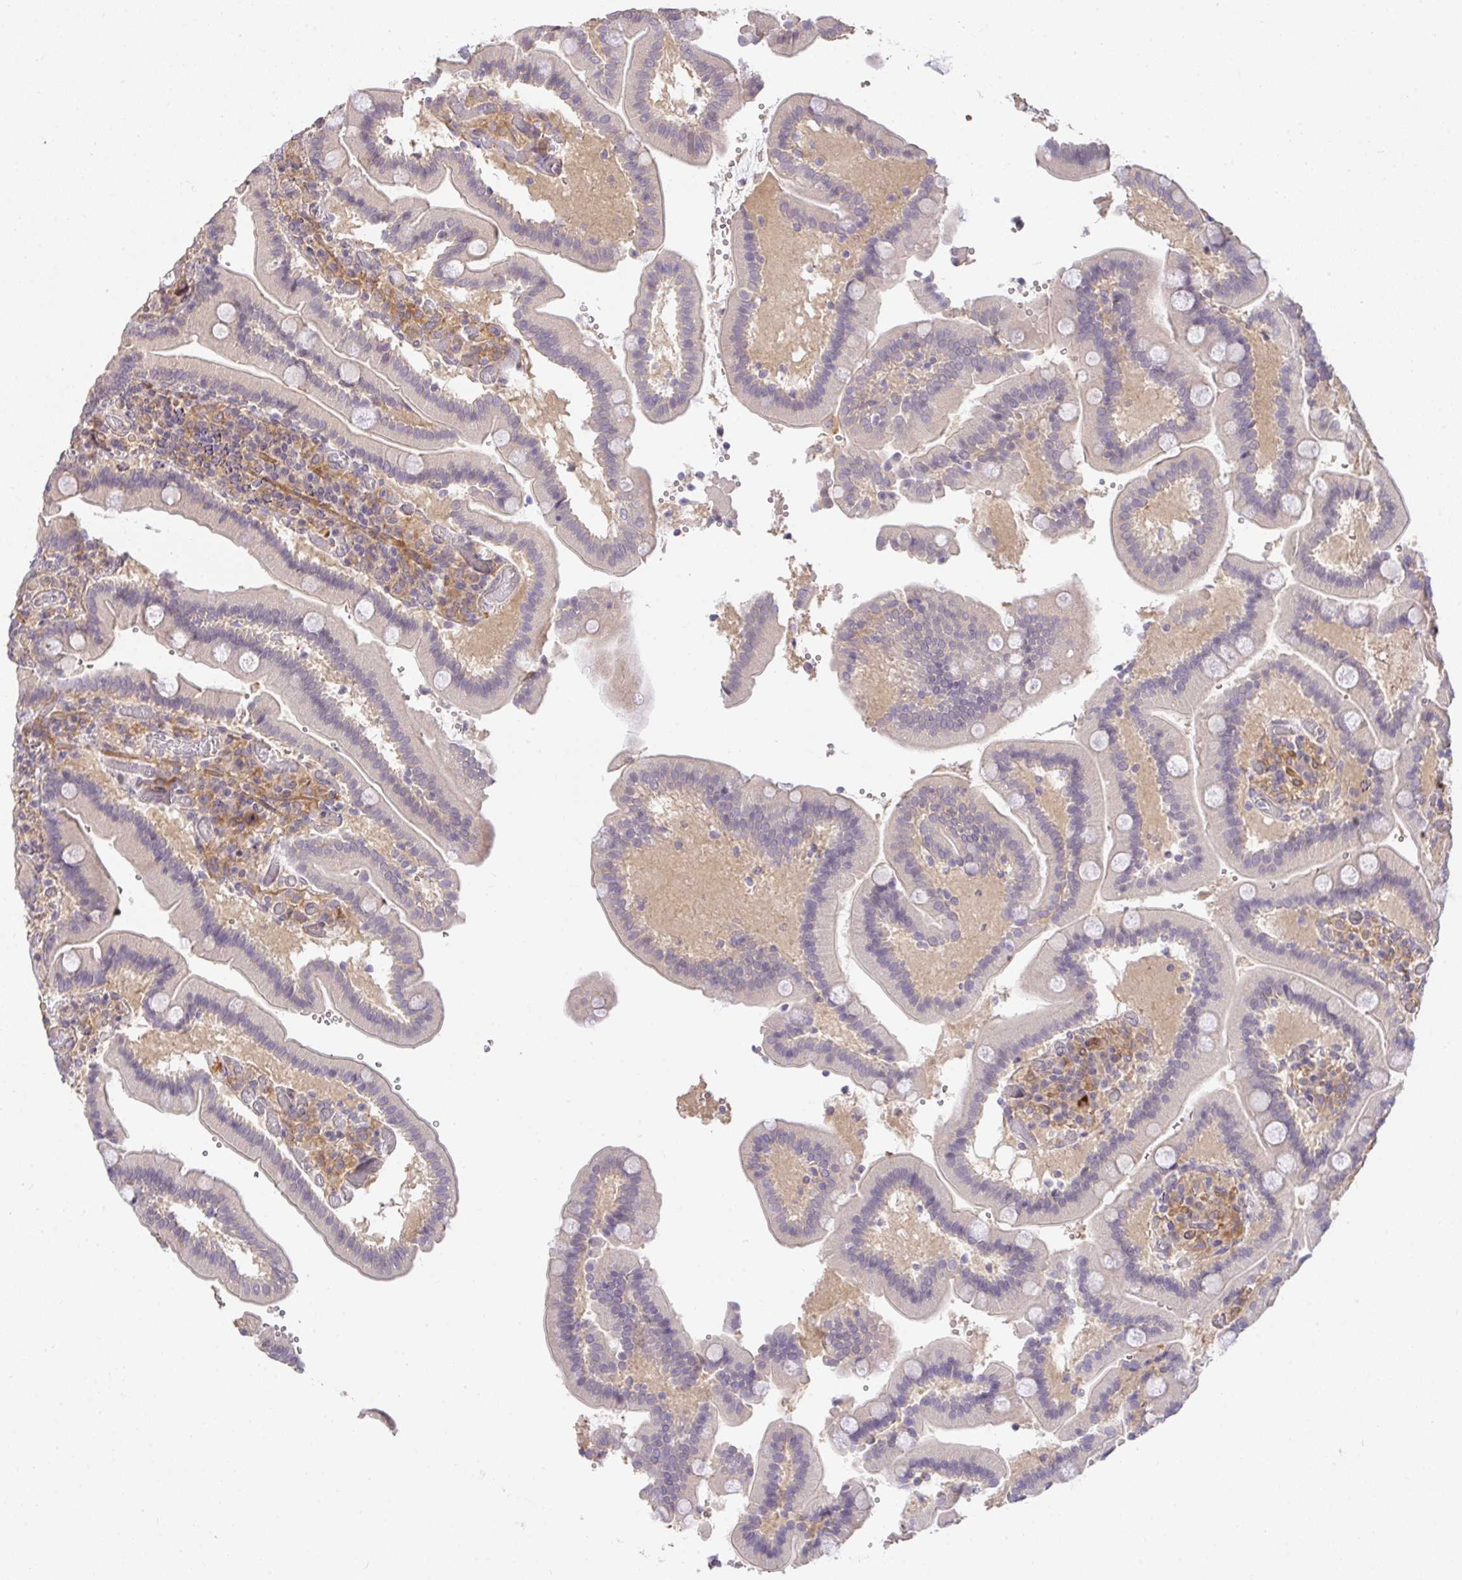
{"staining": {"intensity": "negative", "quantity": "none", "location": "none"}, "tissue": "duodenum", "cell_type": "Glandular cells", "image_type": "normal", "snomed": [{"axis": "morphology", "description": "Normal tissue, NOS"}, {"axis": "topography", "description": "Duodenum"}], "caption": "Protein analysis of unremarkable duodenum exhibits no significant expression in glandular cells. The staining is performed using DAB brown chromogen with nuclei counter-stained in using hematoxylin.", "gene": "EEF1AKMT1", "patient": {"sex": "female", "age": 62}}